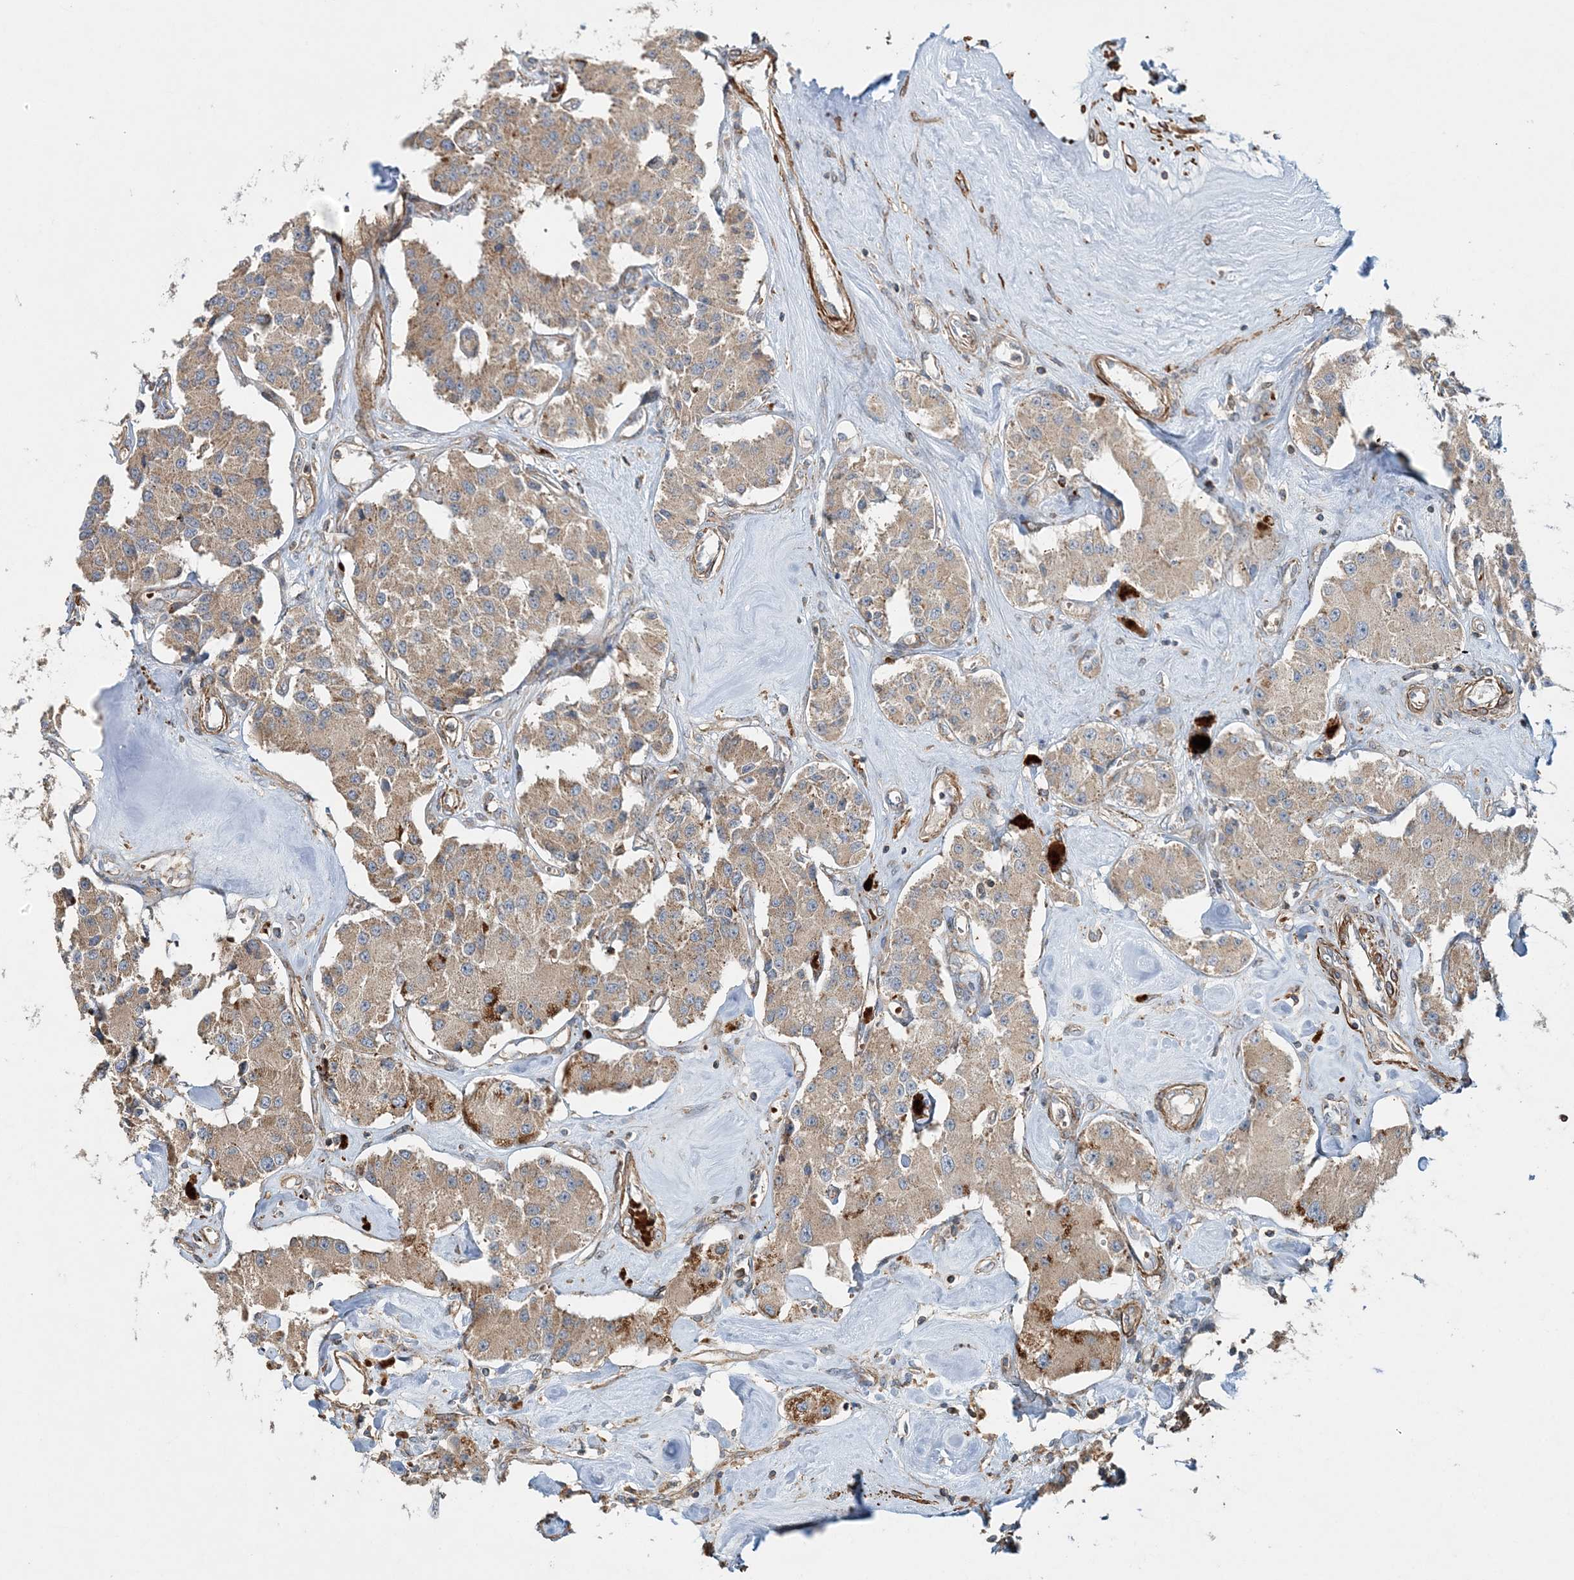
{"staining": {"intensity": "moderate", "quantity": ">75%", "location": "cytoplasmic/membranous"}, "tissue": "carcinoid", "cell_type": "Tumor cells", "image_type": "cancer", "snomed": [{"axis": "morphology", "description": "Carcinoid, malignant, NOS"}, {"axis": "topography", "description": "Pancreas"}], "caption": "Brown immunohistochemical staining in carcinoid shows moderate cytoplasmic/membranous expression in about >75% of tumor cells.", "gene": "TTI1", "patient": {"sex": "male", "age": 41}}